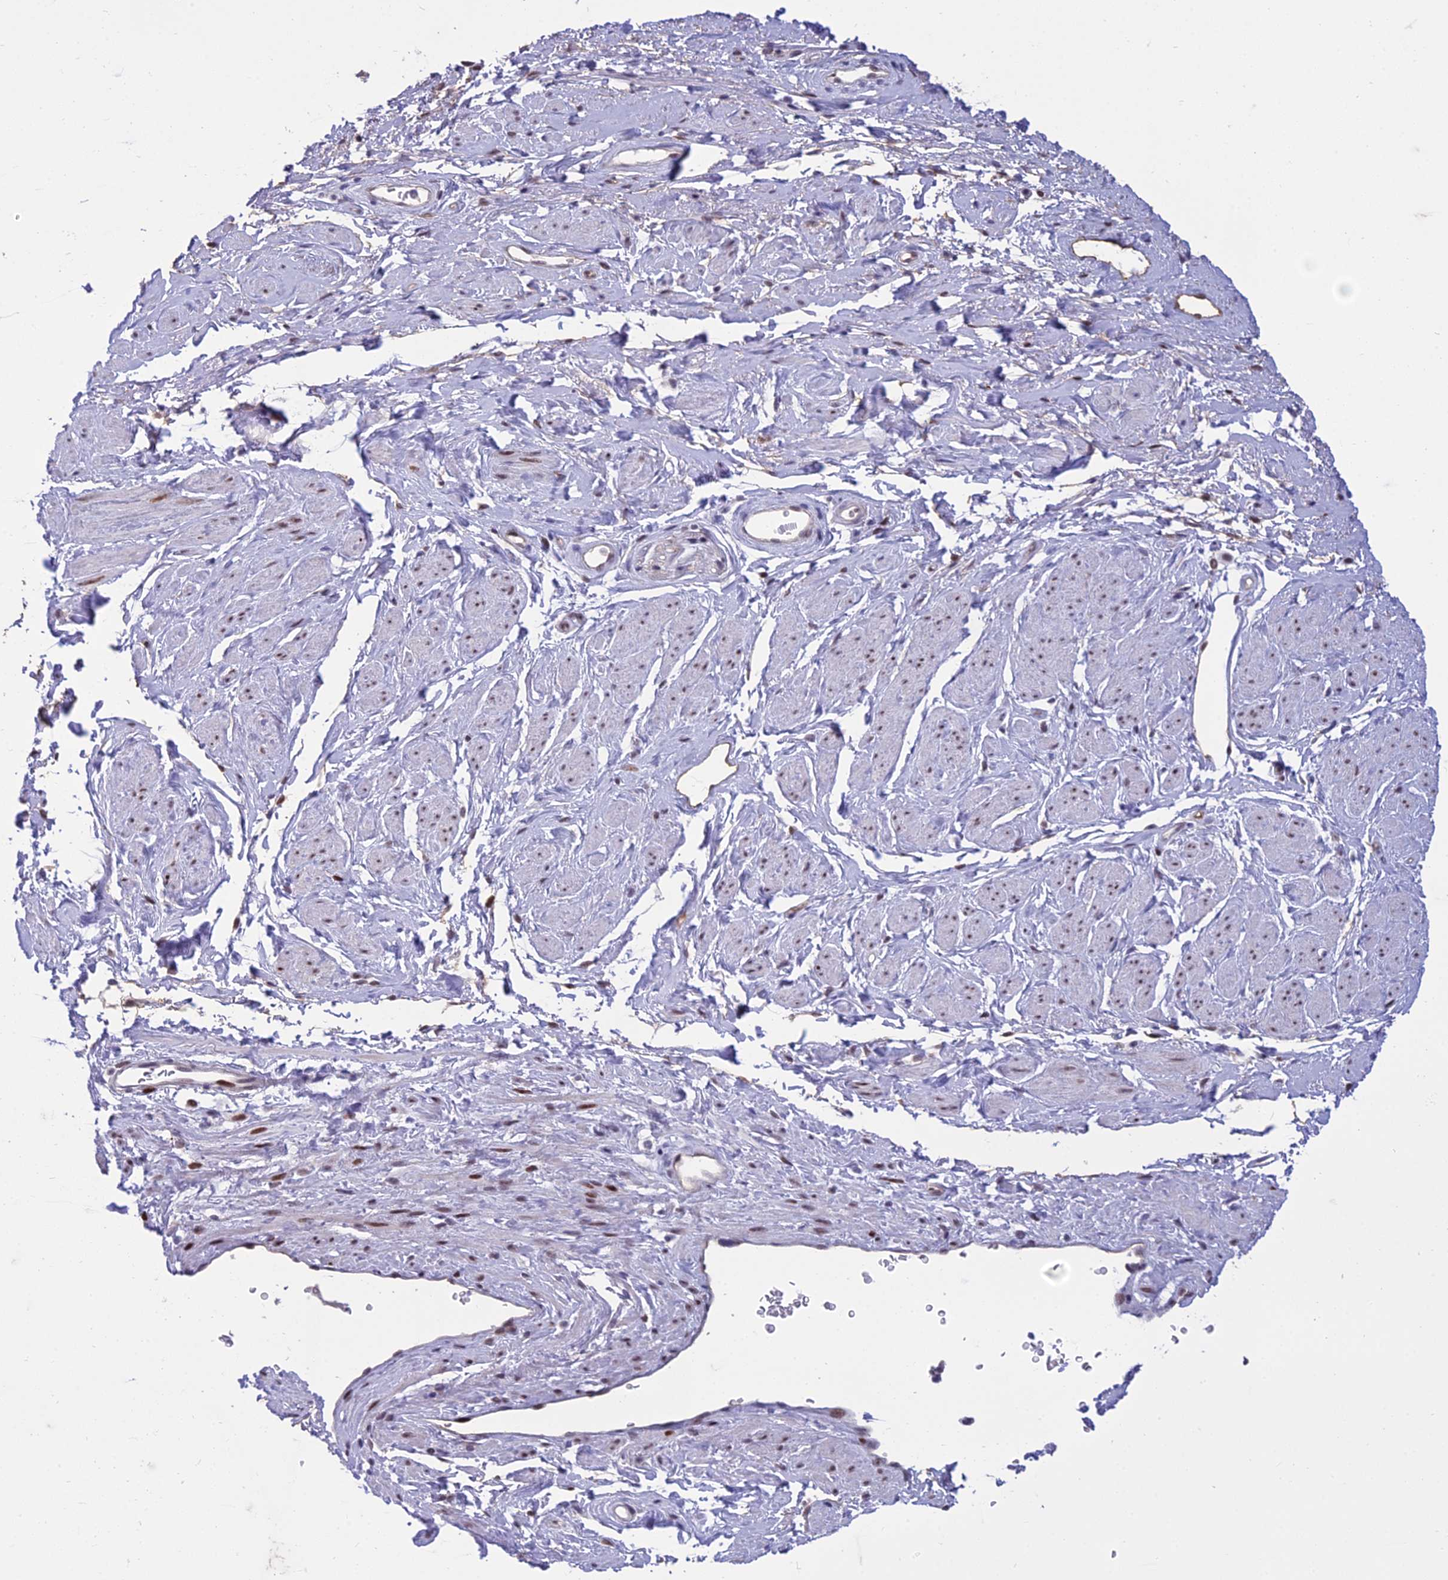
{"staining": {"intensity": "moderate", "quantity": "<25%", "location": "cytoplasmic/membranous"}, "tissue": "adipose tissue", "cell_type": "Adipocytes", "image_type": "normal", "snomed": [{"axis": "morphology", "description": "Normal tissue, NOS"}, {"axis": "morphology", "description": "Adenocarcinoma, NOS"}, {"axis": "topography", "description": "Rectum"}, {"axis": "topography", "description": "Vagina"}, {"axis": "topography", "description": "Peripheral nerve tissue"}], "caption": "Immunohistochemistry (IHC) of normal human adipose tissue displays low levels of moderate cytoplasmic/membranous expression in approximately <25% of adipocytes.", "gene": "RANBP3", "patient": {"sex": "female", "age": 71}}